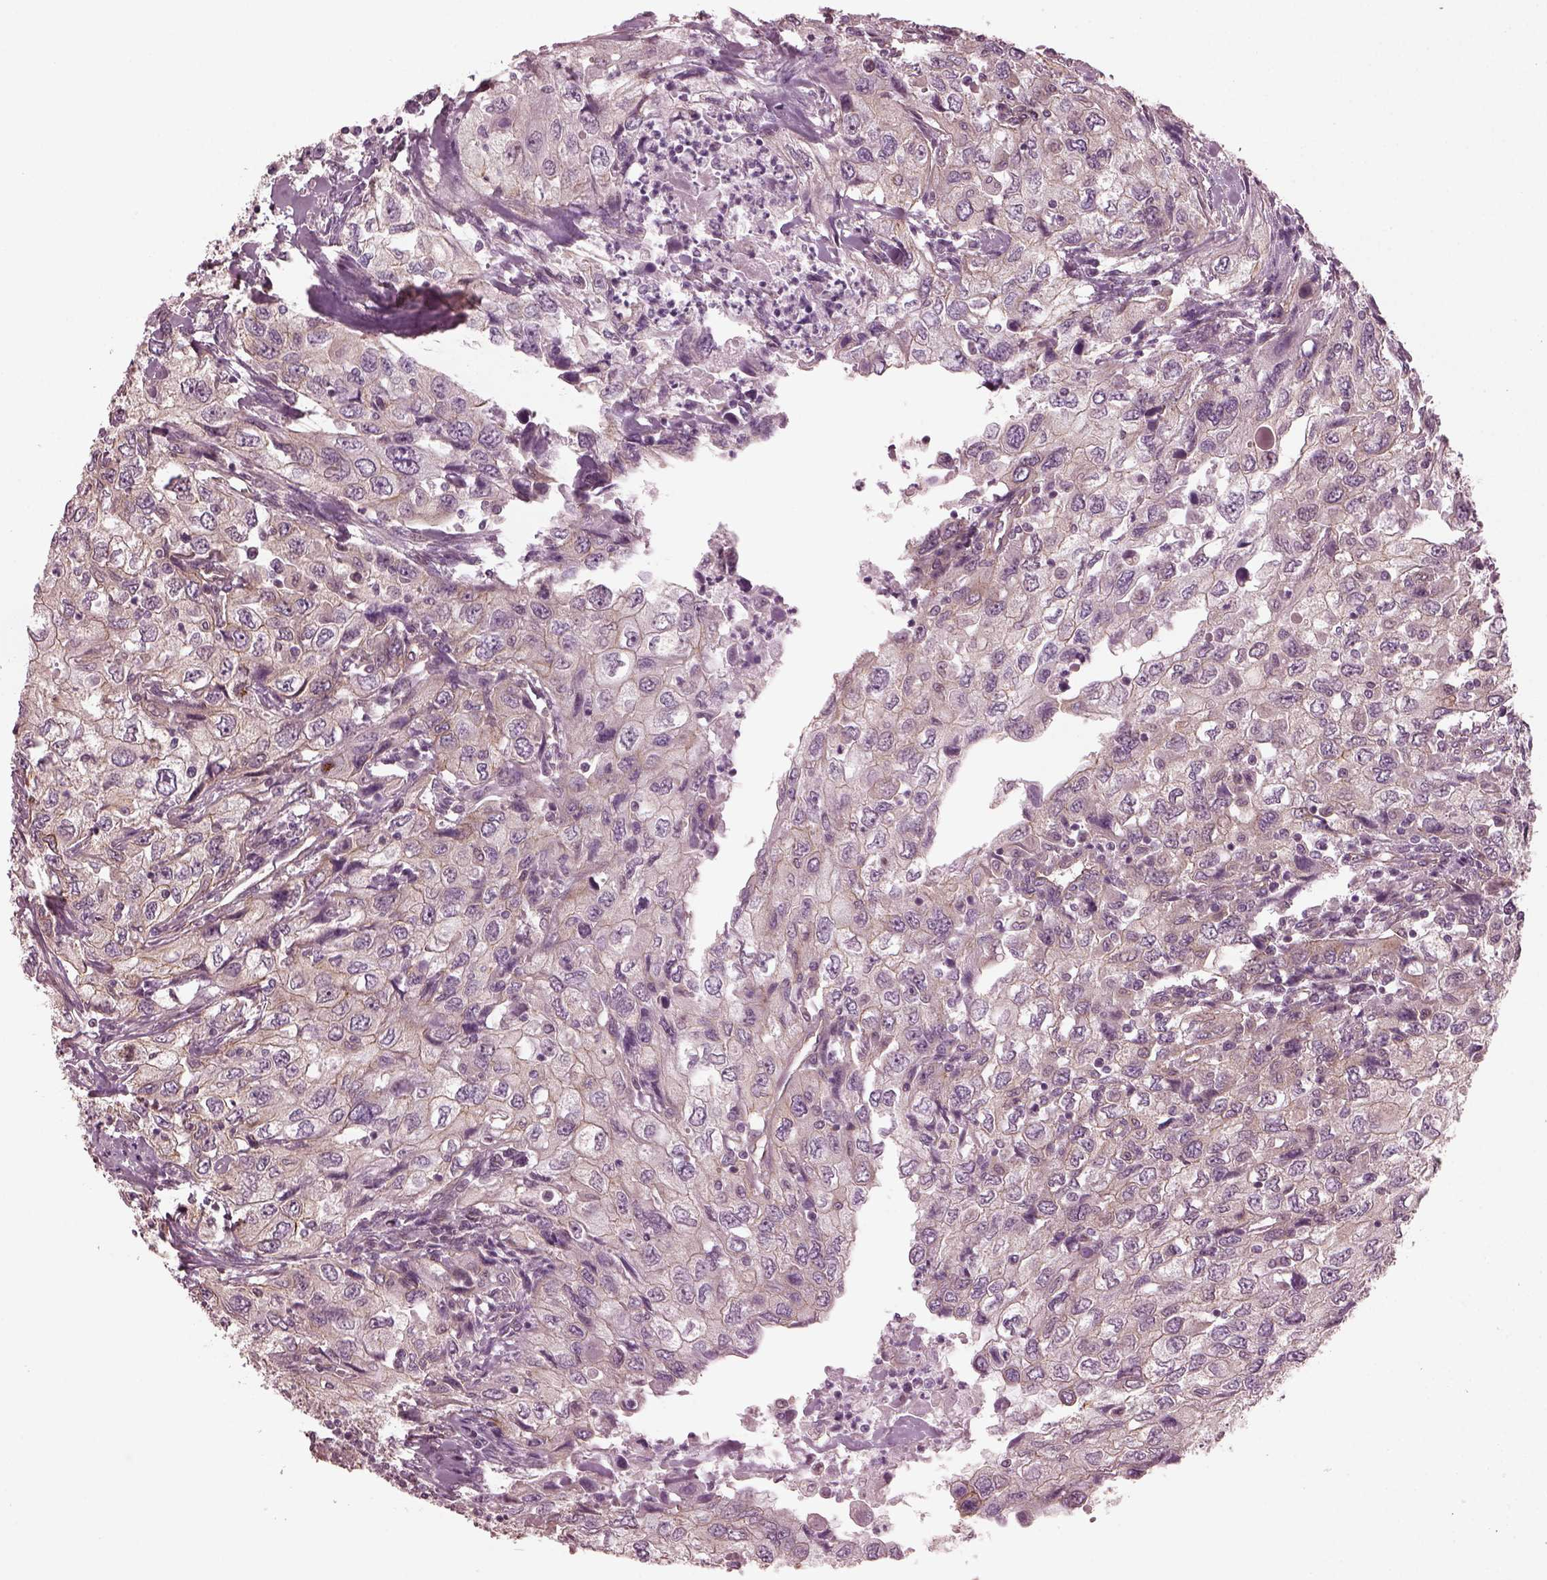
{"staining": {"intensity": "weak", "quantity": ">75%", "location": "cytoplasmic/membranous"}, "tissue": "urothelial cancer", "cell_type": "Tumor cells", "image_type": "cancer", "snomed": [{"axis": "morphology", "description": "Urothelial carcinoma, High grade"}, {"axis": "topography", "description": "Urinary bladder"}], "caption": "A photomicrograph showing weak cytoplasmic/membranous staining in about >75% of tumor cells in urothelial cancer, as visualized by brown immunohistochemical staining.", "gene": "ODAD1", "patient": {"sex": "male", "age": 76}}